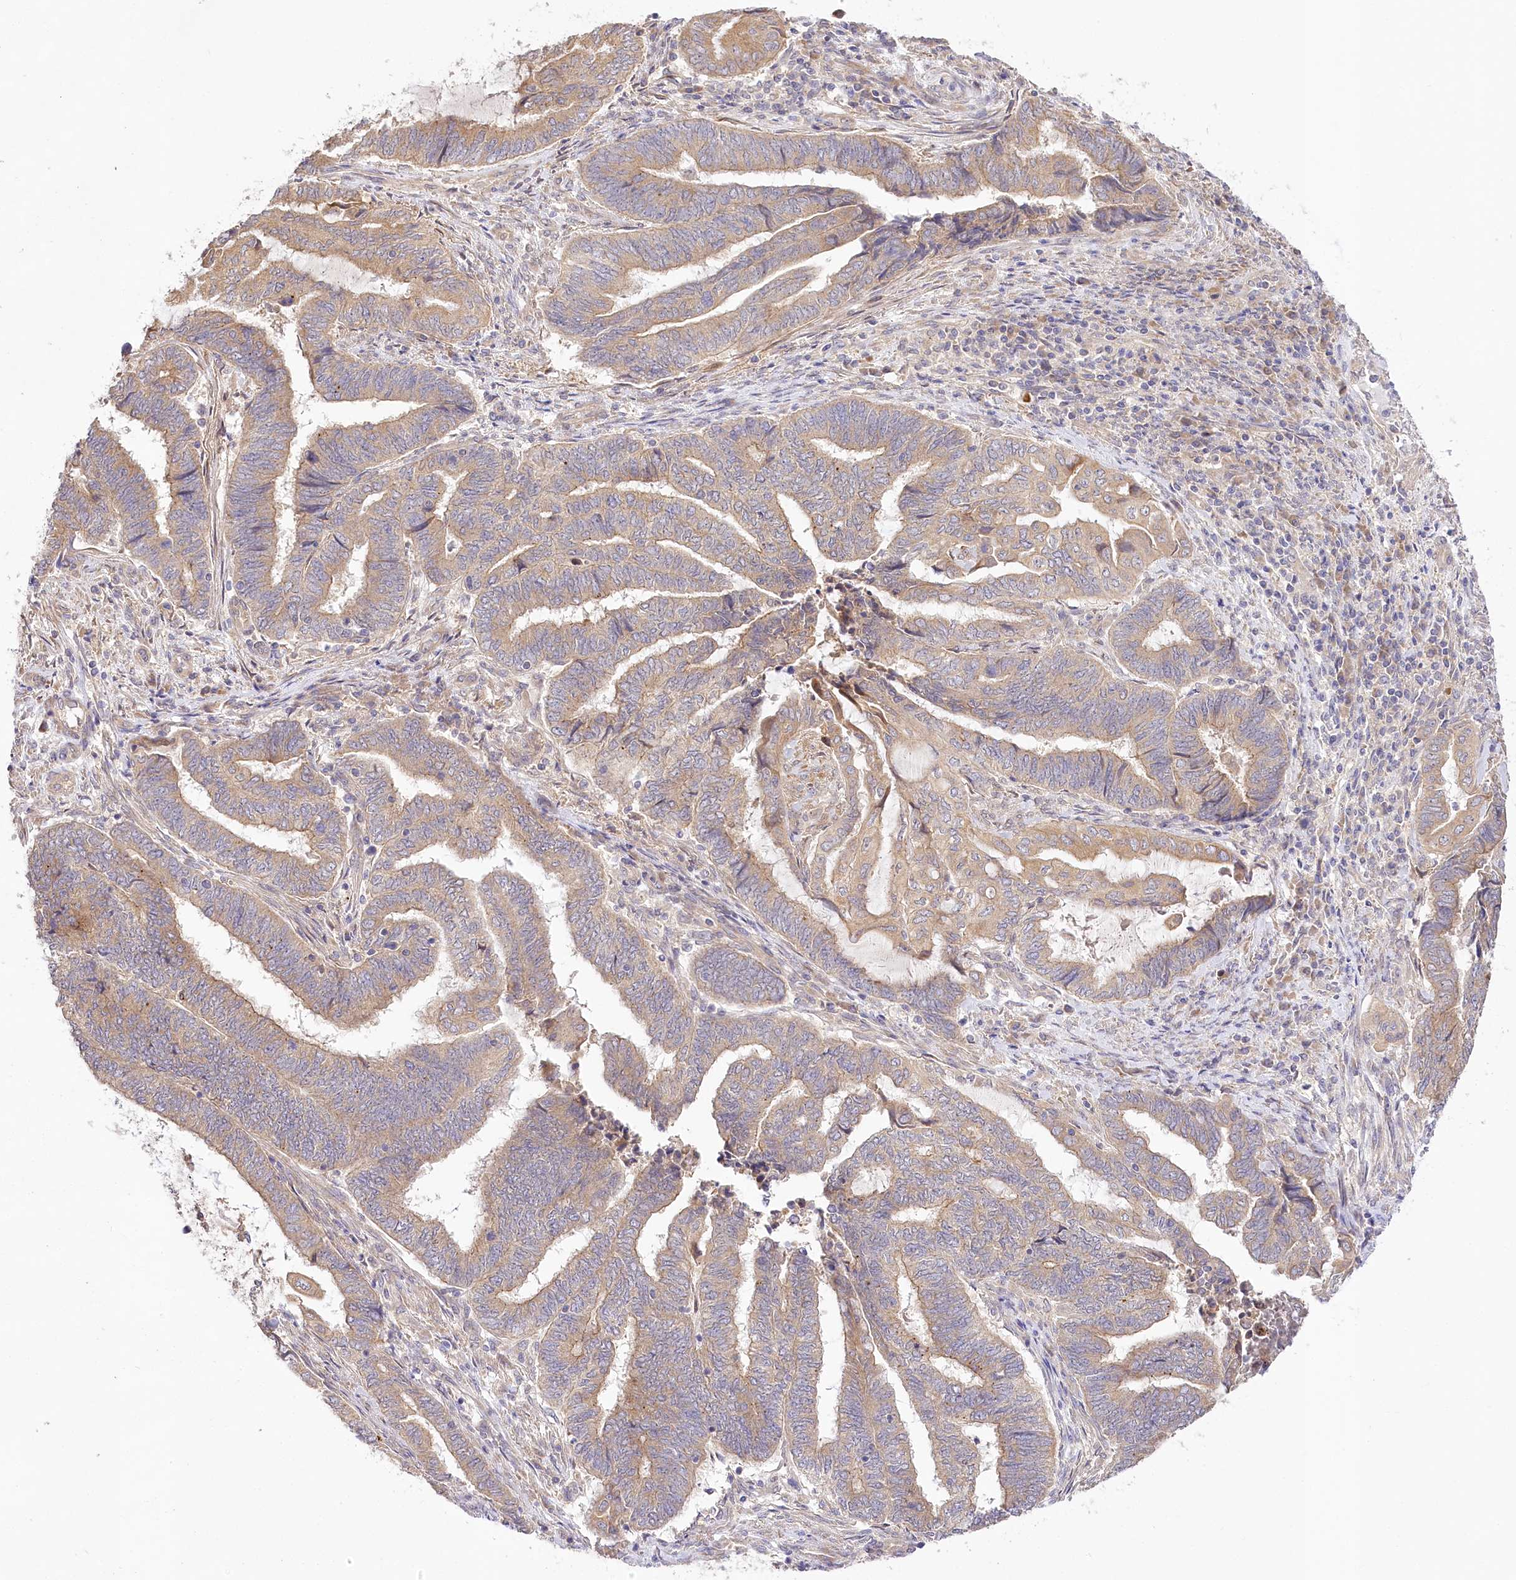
{"staining": {"intensity": "weak", "quantity": ">75%", "location": "cytoplasmic/membranous"}, "tissue": "endometrial cancer", "cell_type": "Tumor cells", "image_type": "cancer", "snomed": [{"axis": "morphology", "description": "Adenocarcinoma, NOS"}, {"axis": "topography", "description": "Uterus"}, {"axis": "topography", "description": "Endometrium"}], "caption": "Brown immunohistochemical staining in endometrial cancer (adenocarcinoma) displays weak cytoplasmic/membranous positivity in about >75% of tumor cells.", "gene": "PYROXD1", "patient": {"sex": "female", "age": 70}}